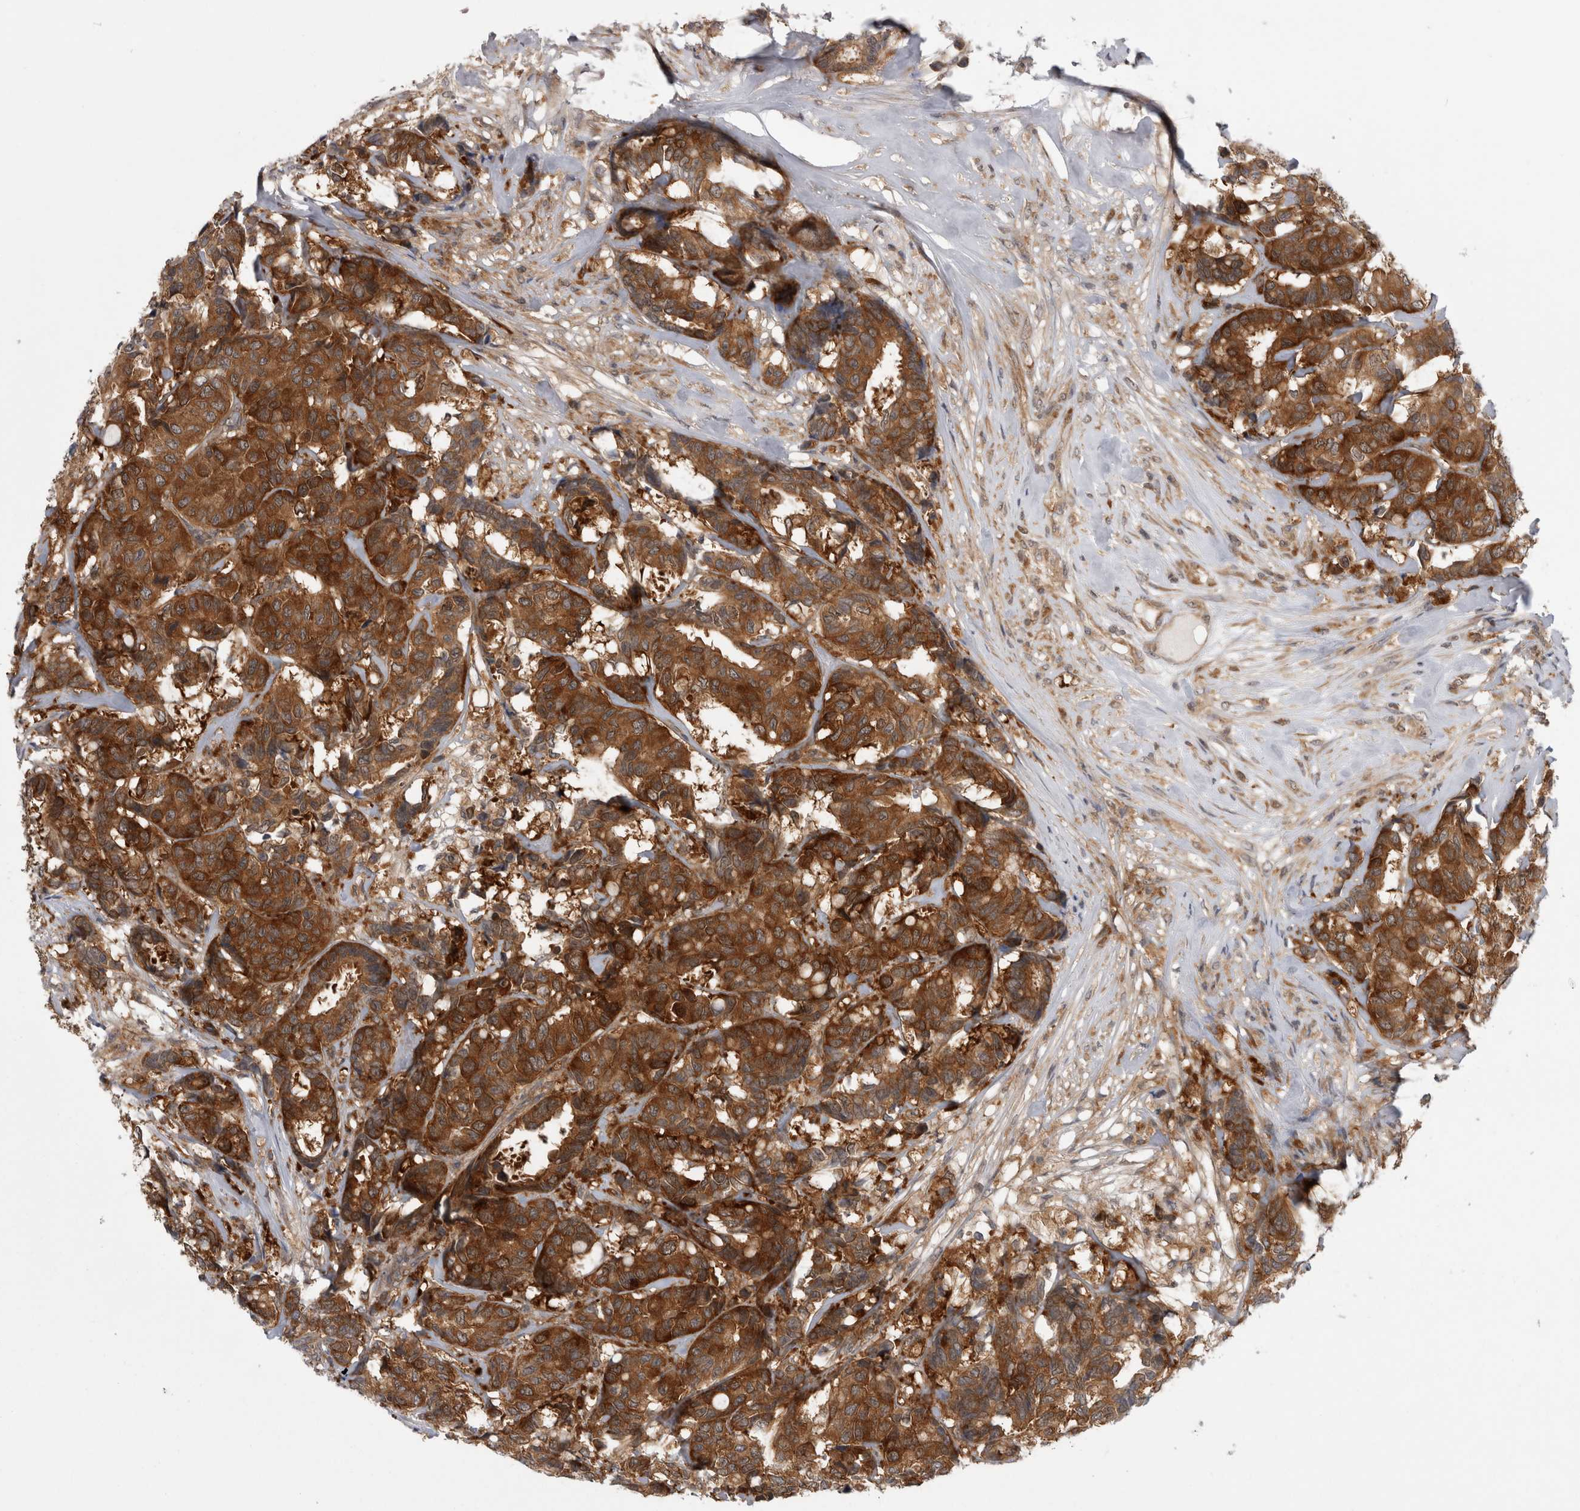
{"staining": {"intensity": "strong", "quantity": ">75%", "location": "cytoplasmic/membranous"}, "tissue": "breast cancer", "cell_type": "Tumor cells", "image_type": "cancer", "snomed": [{"axis": "morphology", "description": "Duct carcinoma"}, {"axis": "topography", "description": "Breast"}], "caption": "Strong cytoplasmic/membranous staining for a protein is identified in approximately >75% of tumor cells of breast cancer using immunohistochemistry.", "gene": "CACYBP", "patient": {"sex": "female", "age": 87}}